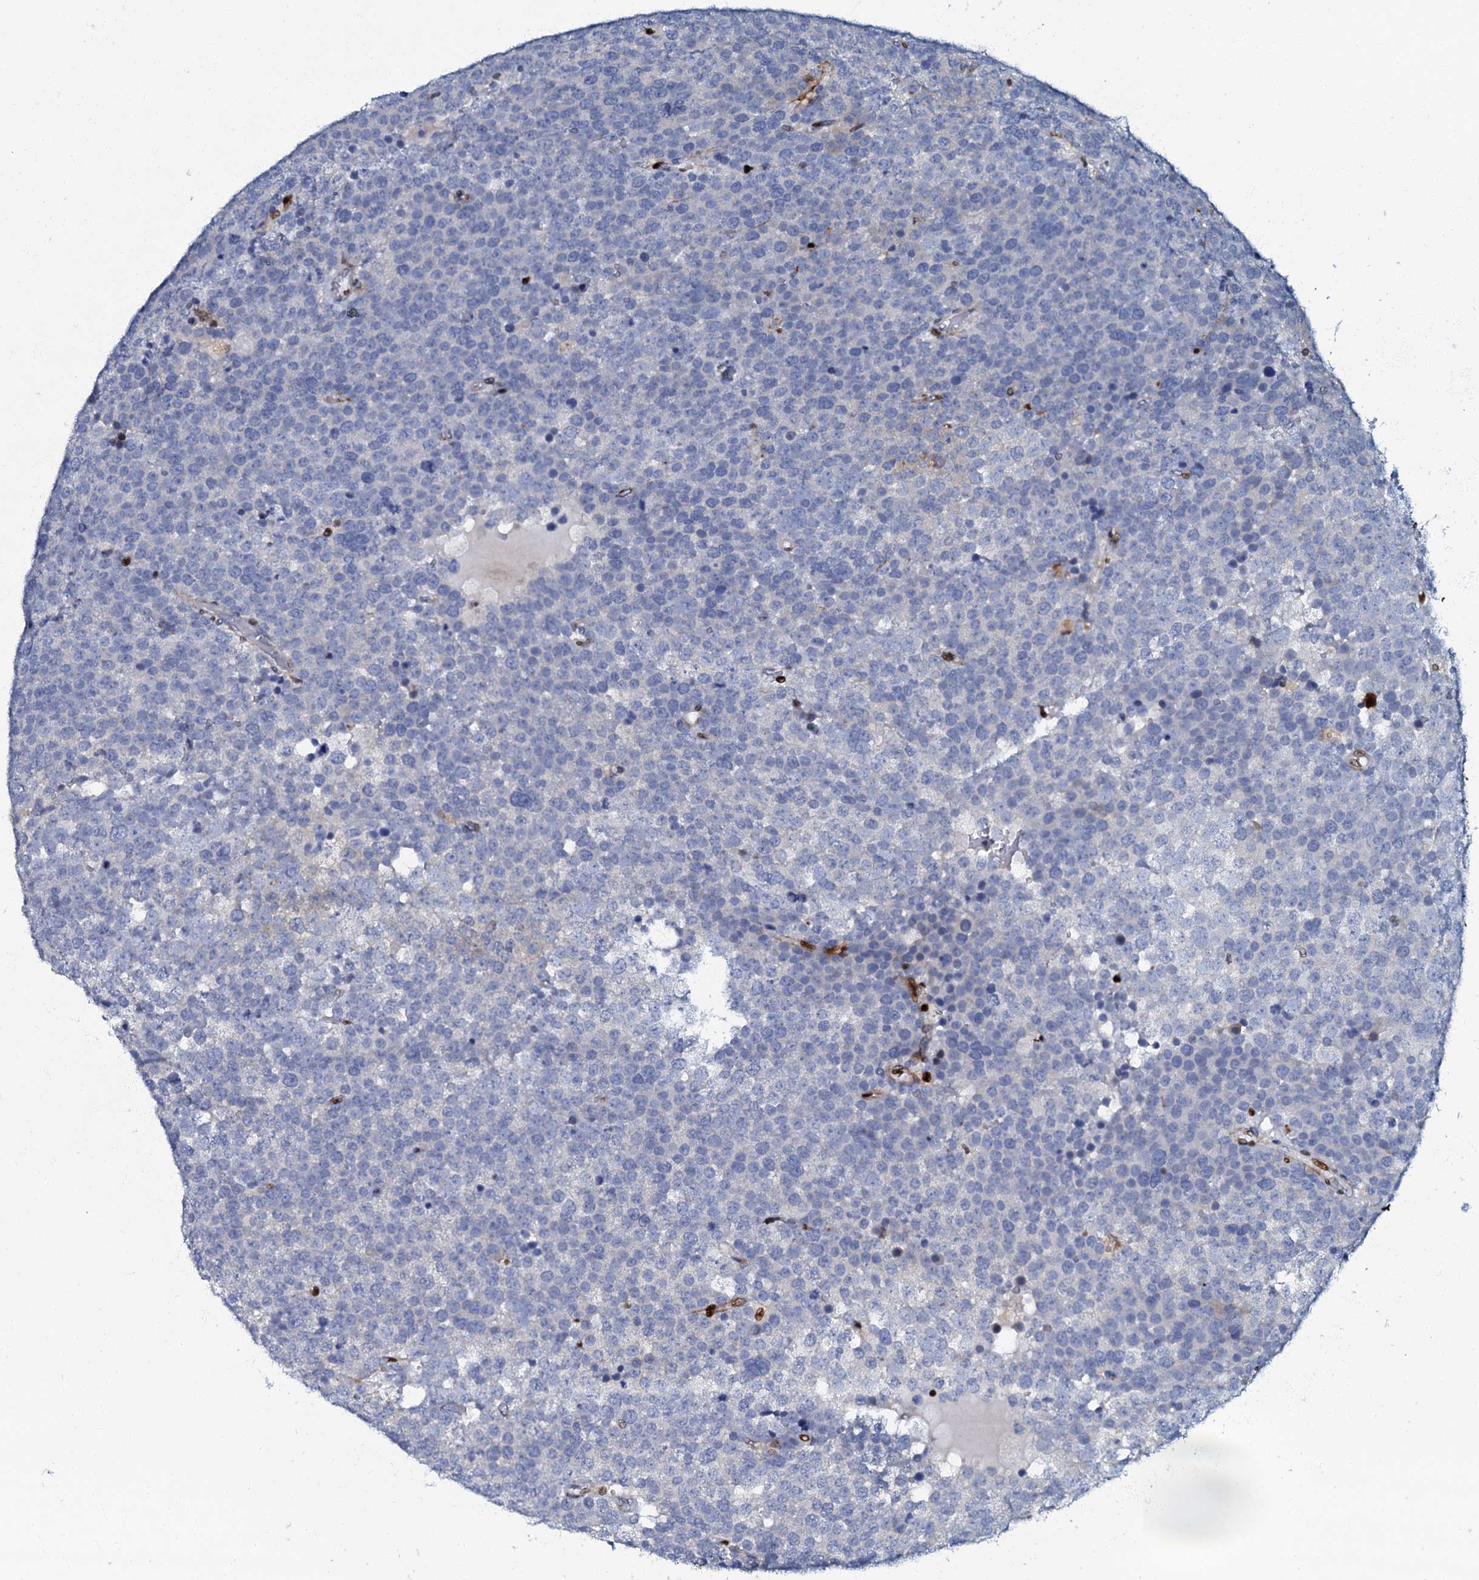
{"staining": {"intensity": "negative", "quantity": "none", "location": "none"}, "tissue": "testis cancer", "cell_type": "Tumor cells", "image_type": "cancer", "snomed": [{"axis": "morphology", "description": "Seminoma, NOS"}, {"axis": "topography", "description": "Testis"}], "caption": "A micrograph of human testis cancer (seminoma) is negative for staining in tumor cells.", "gene": "MFSD5", "patient": {"sex": "male", "age": 71}}